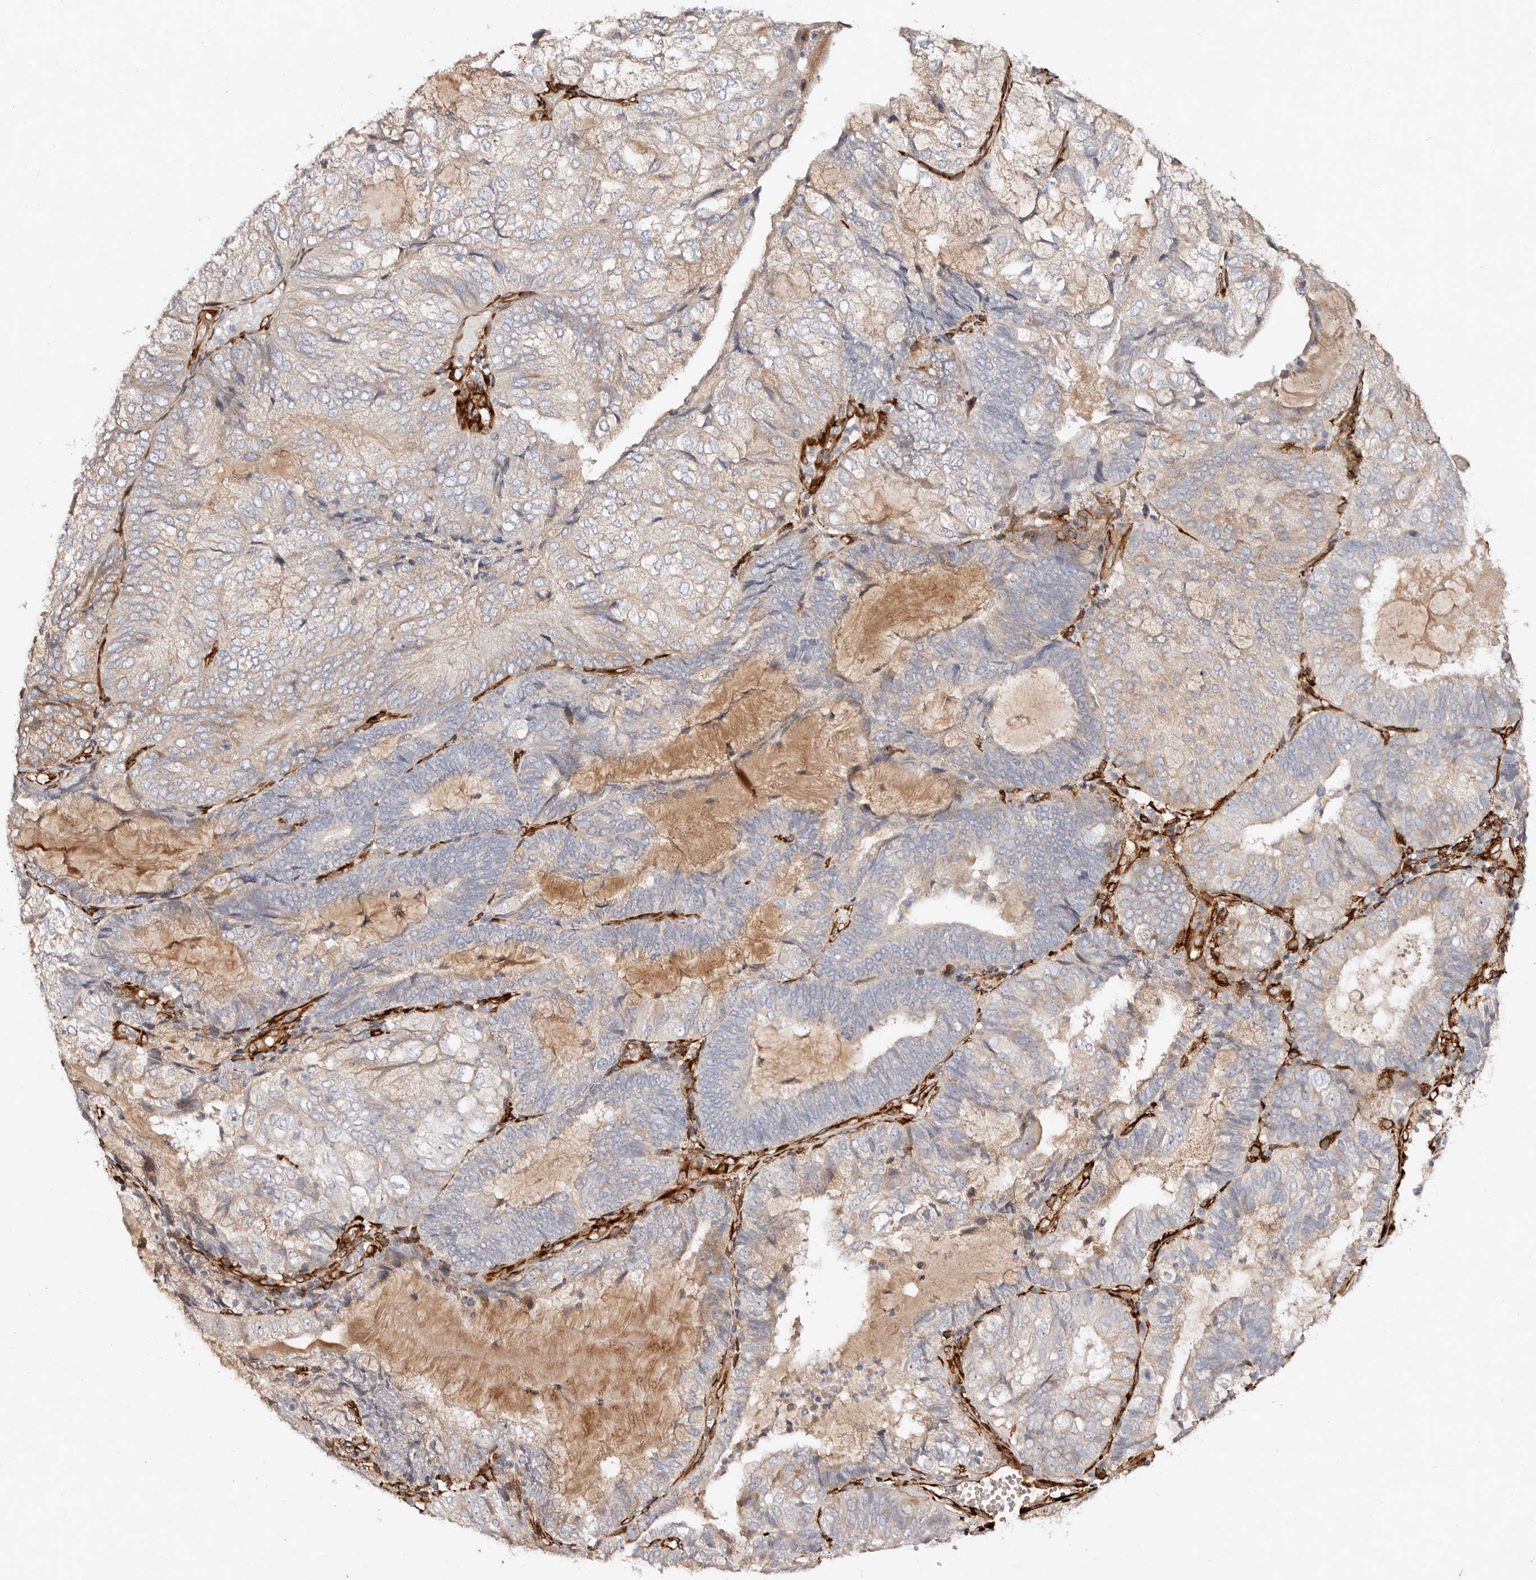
{"staining": {"intensity": "weak", "quantity": "<25%", "location": "cytoplasmic/membranous"}, "tissue": "endometrial cancer", "cell_type": "Tumor cells", "image_type": "cancer", "snomed": [{"axis": "morphology", "description": "Adenocarcinoma, NOS"}, {"axis": "topography", "description": "Endometrium"}], "caption": "Protein analysis of endometrial cancer (adenocarcinoma) exhibits no significant staining in tumor cells. (Brightfield microscopy of DAB (3,3'-diaminobenzidine) immunohistochemistry (IHC) at high magnification).", "gene": "SERPINH1", "patient": {"sex": "female", "age": 81}}